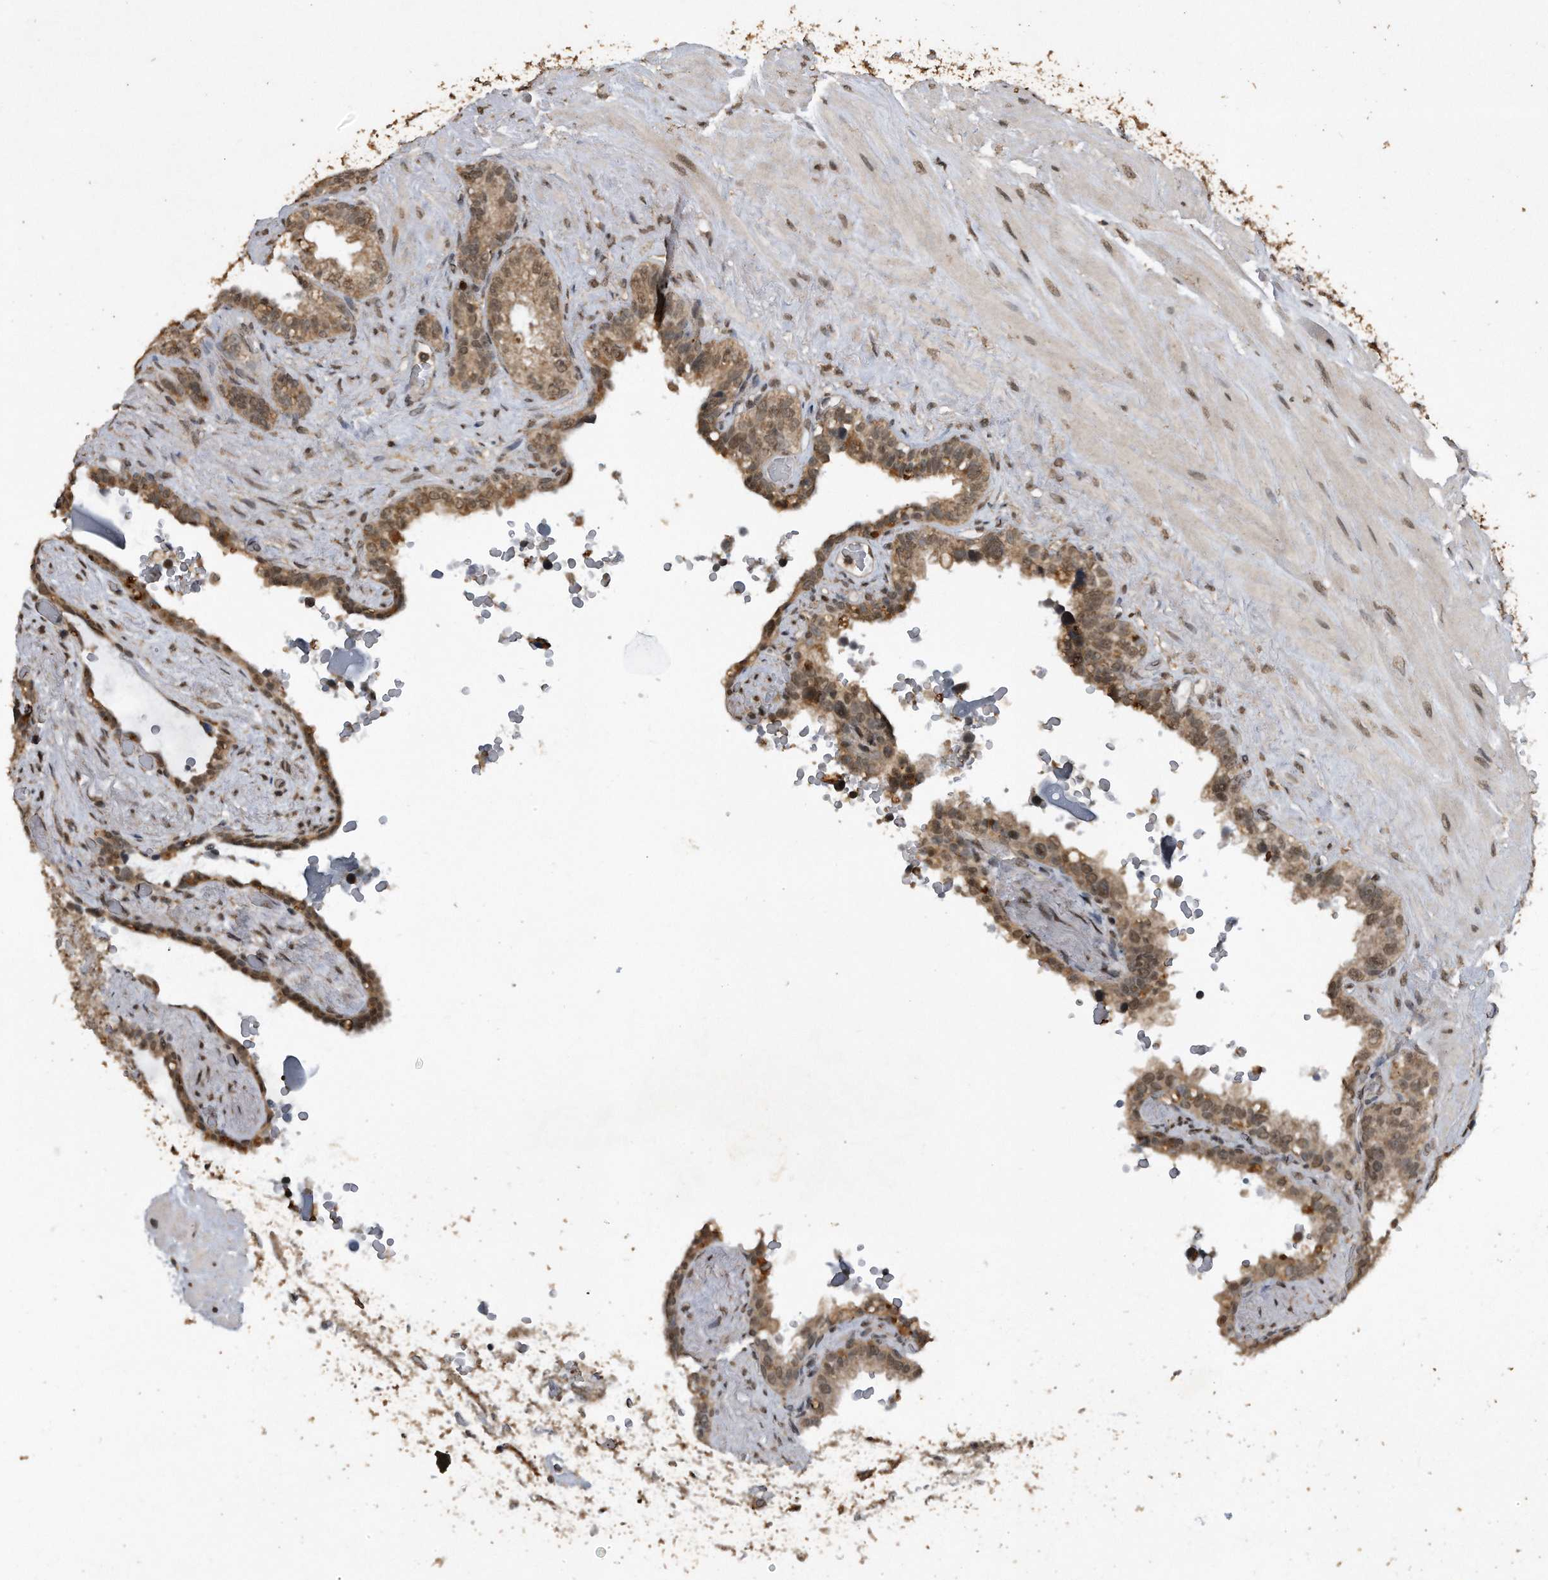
{"staining": {"intensity": "moderate", "quantity": ">75%", "location": "cytoplasmic/membranous,nuclear"}, "tissue": "seminal vesicle", "cell_type": "Glandular cells", "image_type": "normal", "snomed": [{"axis": "morphology", "description": "Normal tissue, NOS"}, {"axis": "topography", "description": "Seminal veicle"}], "caption": "This is a histology image of IHC staining of unremarkable seminal vesicle, which shows moderate staining in the cytoplasmic/membranous,nuclear of glandular cells.", "gene": "CRYZL1", "patient": {"sex": "male", "age": 80}}